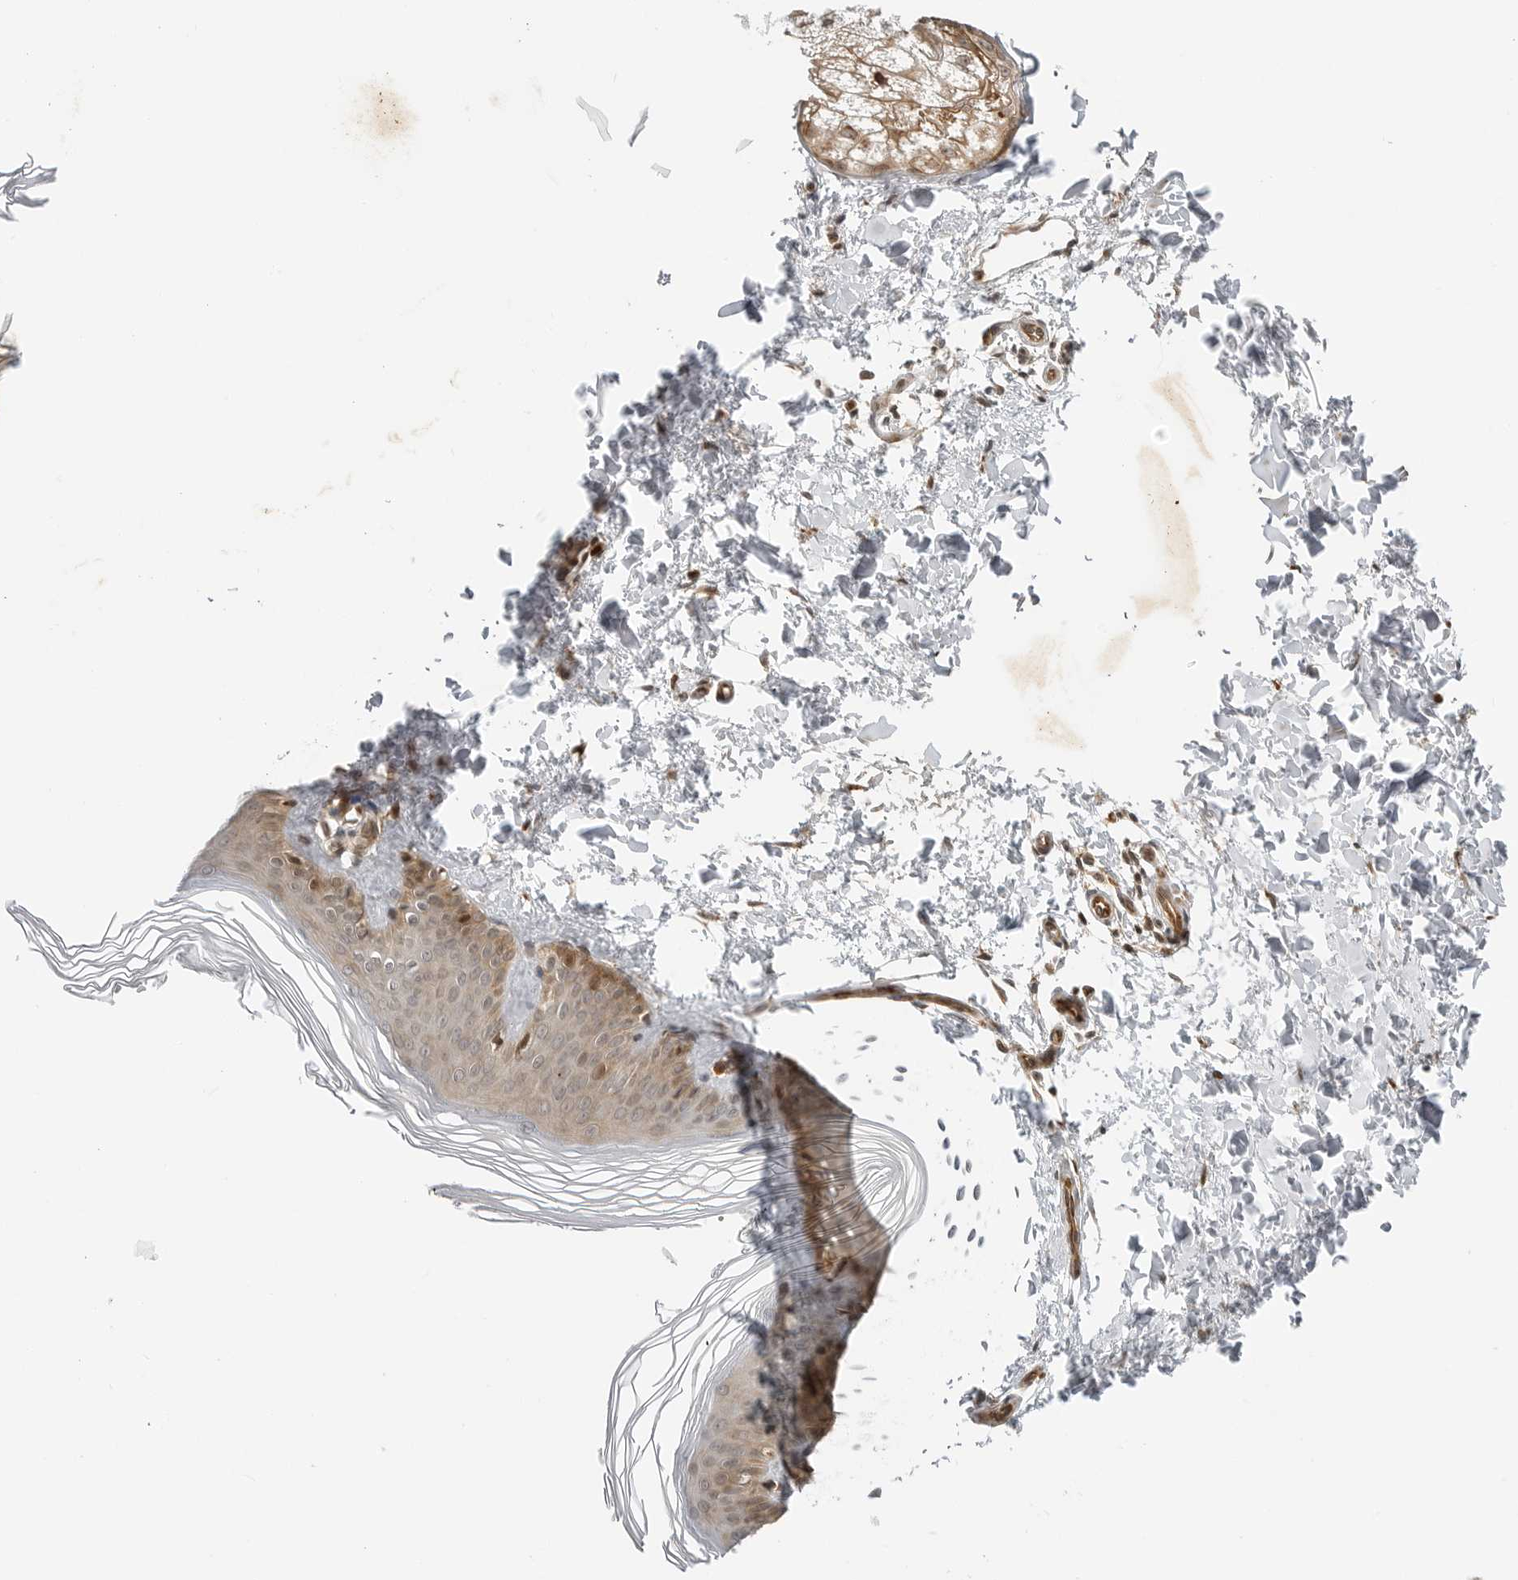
{"staining": {"intensity": "moderate", "quantity": "<25%", "location": "cytoplasmic/membranous"}, "tissue": "skin", "cell_type": "Fibroblasts", "image_type": "normal", "snomed": [{"axis": "morphology", "description": "Normal tissue, NOS"}, {"axis": "topography", "description": "Skin"}], "caption": "Moderate cytoplasmic/membranous protein staining is seen in approximately <25% of fibroblasts in skin.", "gene": "TIPRL", "patient": {"sex": "female", "age": 27}}